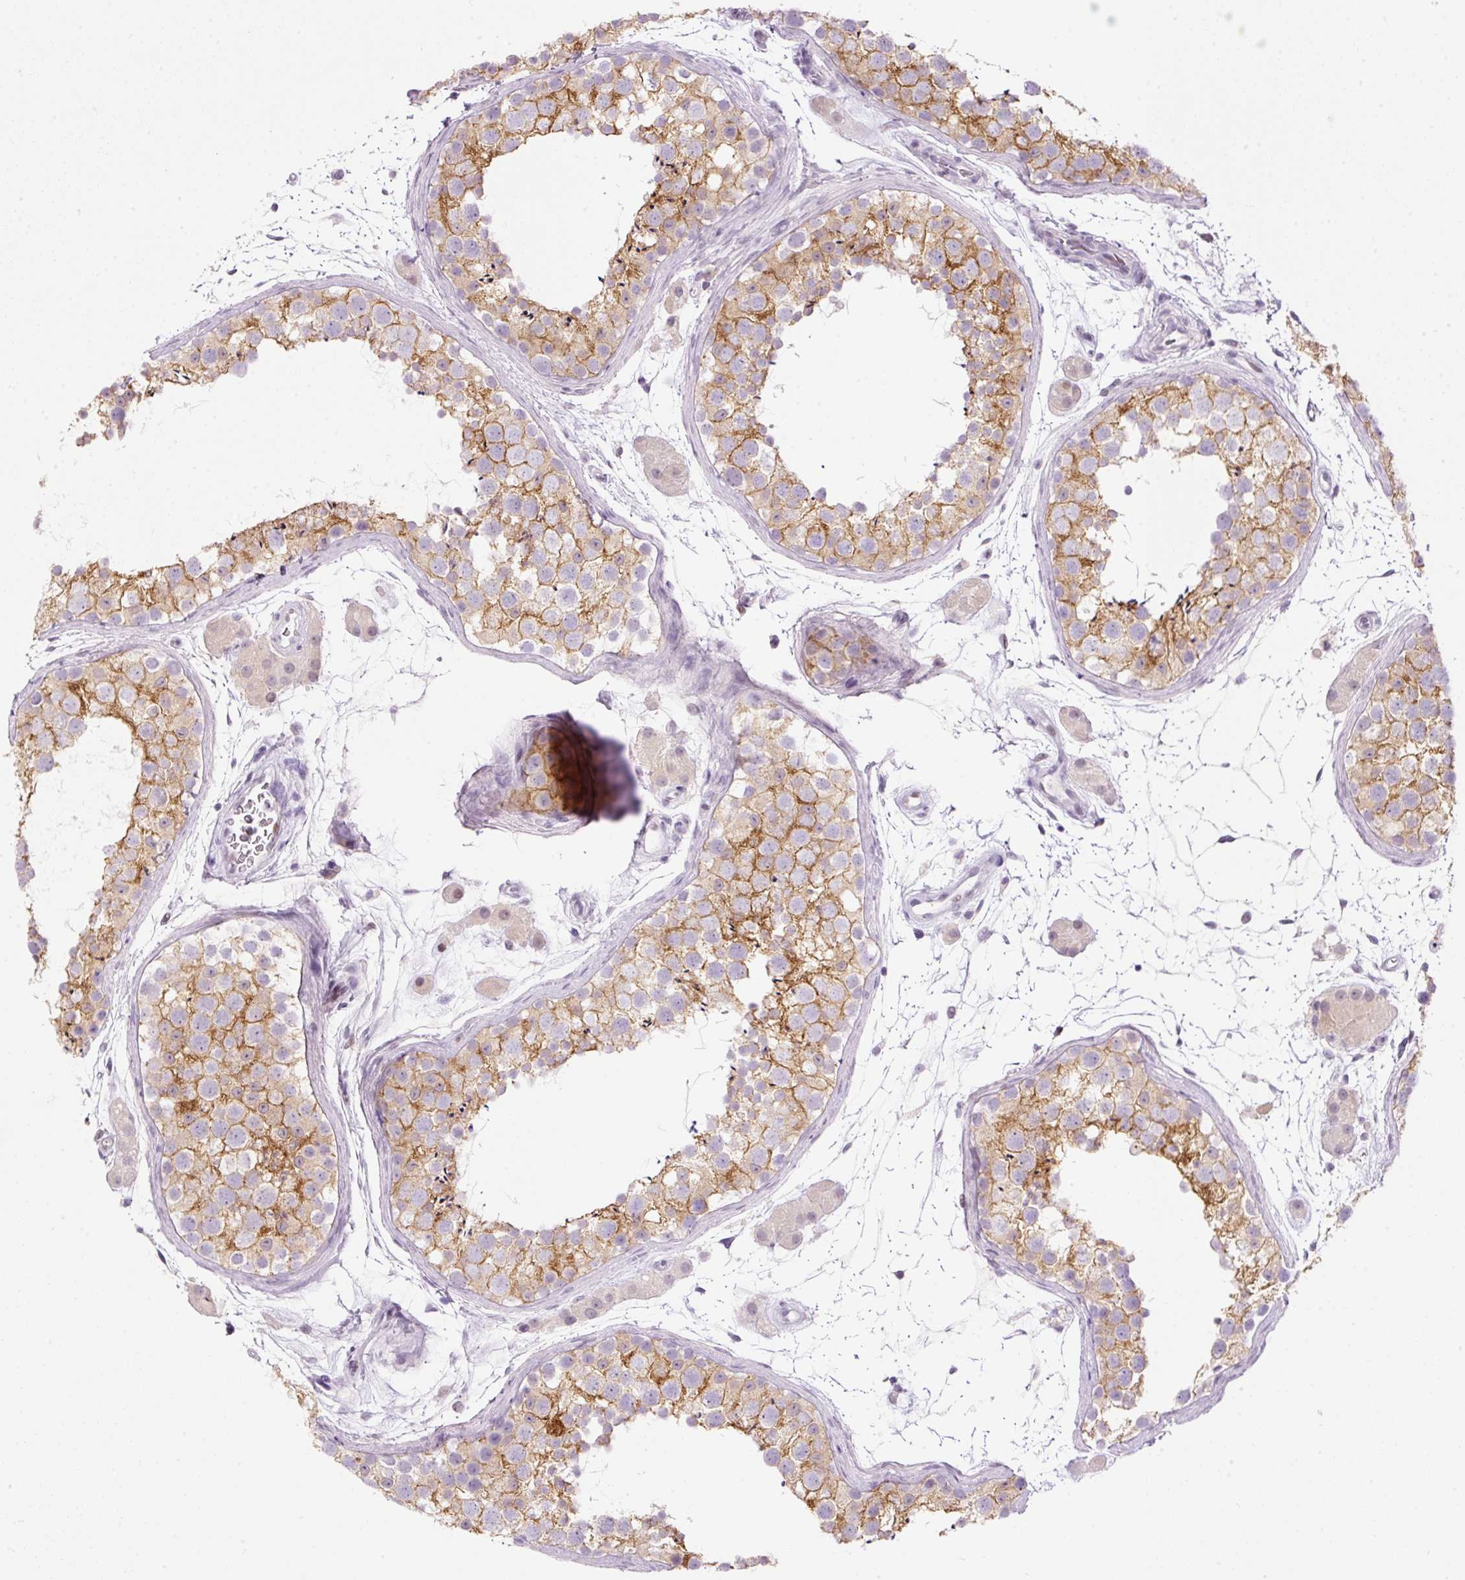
{"staining": {"intensity": "moderate", "quantity": ">75%", "location": "cytoplasmic/membranous"}, "tissue": "testis", "cell_type": "Cells in seminiferous ducts", "image_type": "normal", "snomed": [{"axis": "morphology", "description": "Normal tissue, NOS"}, {"axis": "topography", "description": "Testis"}], "caption": "Human testis stained for a protein (brown) shows moderate cytoplasmic/membranous positive expression in approximately >75% of cells in seminiferous ducts.", "gene": "SRC", "patient": {"sex": "male", "age": 41}}